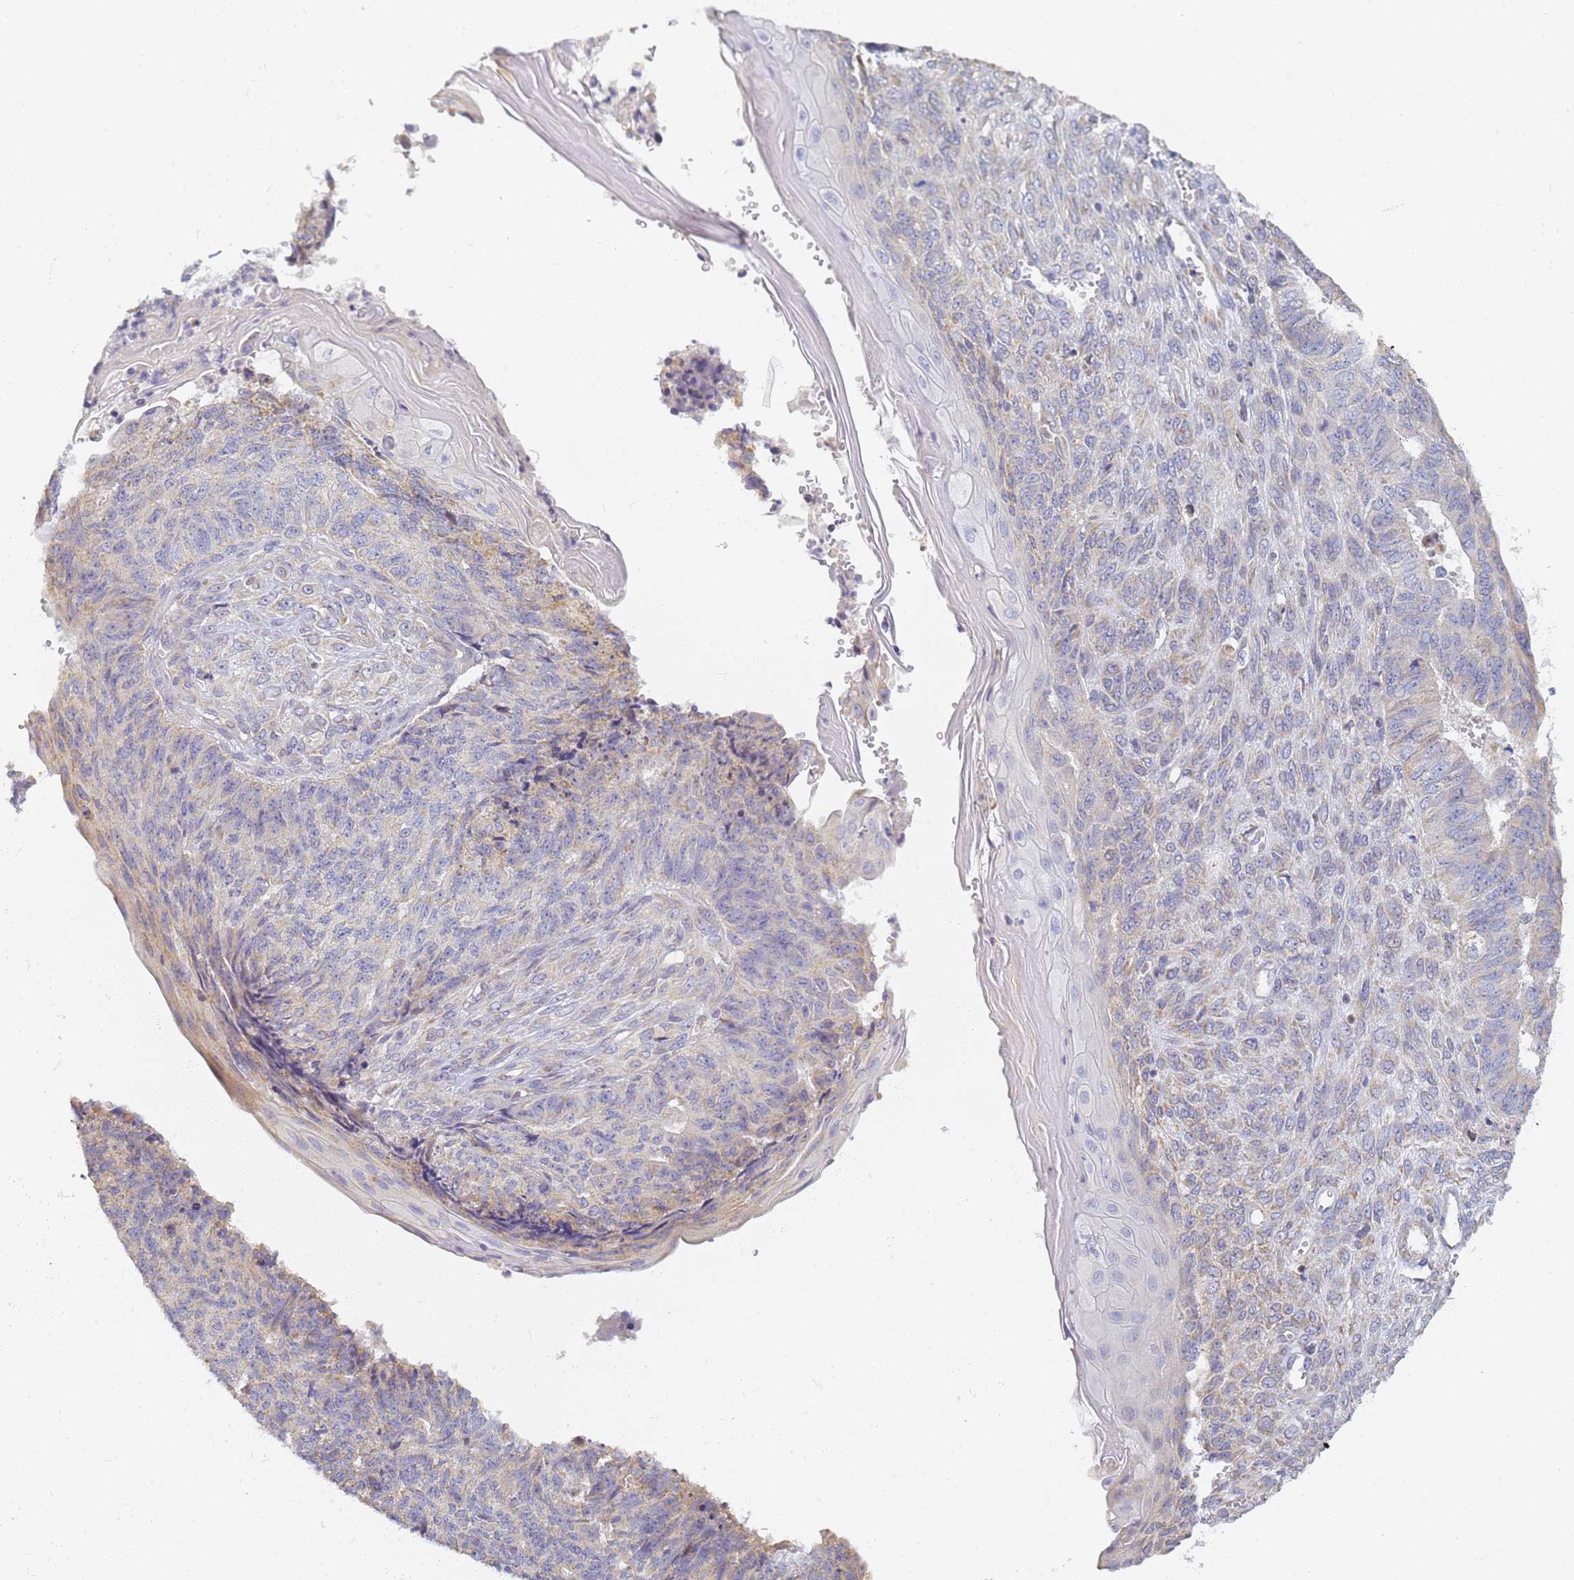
{"staining": {"intensity": "weak", "quantity": "<25%", "location": "cytoplasmic/membranous"}, "tissue": "endometrial cancer", "cell_type": "Tumor cells", "image_type": "cancer", "snomed": [{"axis": "morphology", "description": "Adenocarcinoma, NOS"}, {"axis": "topography", "description": "Endometrium"}], "caption": "A photomicrograph of endometrial cancer stained for a protein exhibits no brown staining in tumor cells.", "gene": "UTP23", "patient": {"sex": "female", "age": 32}}